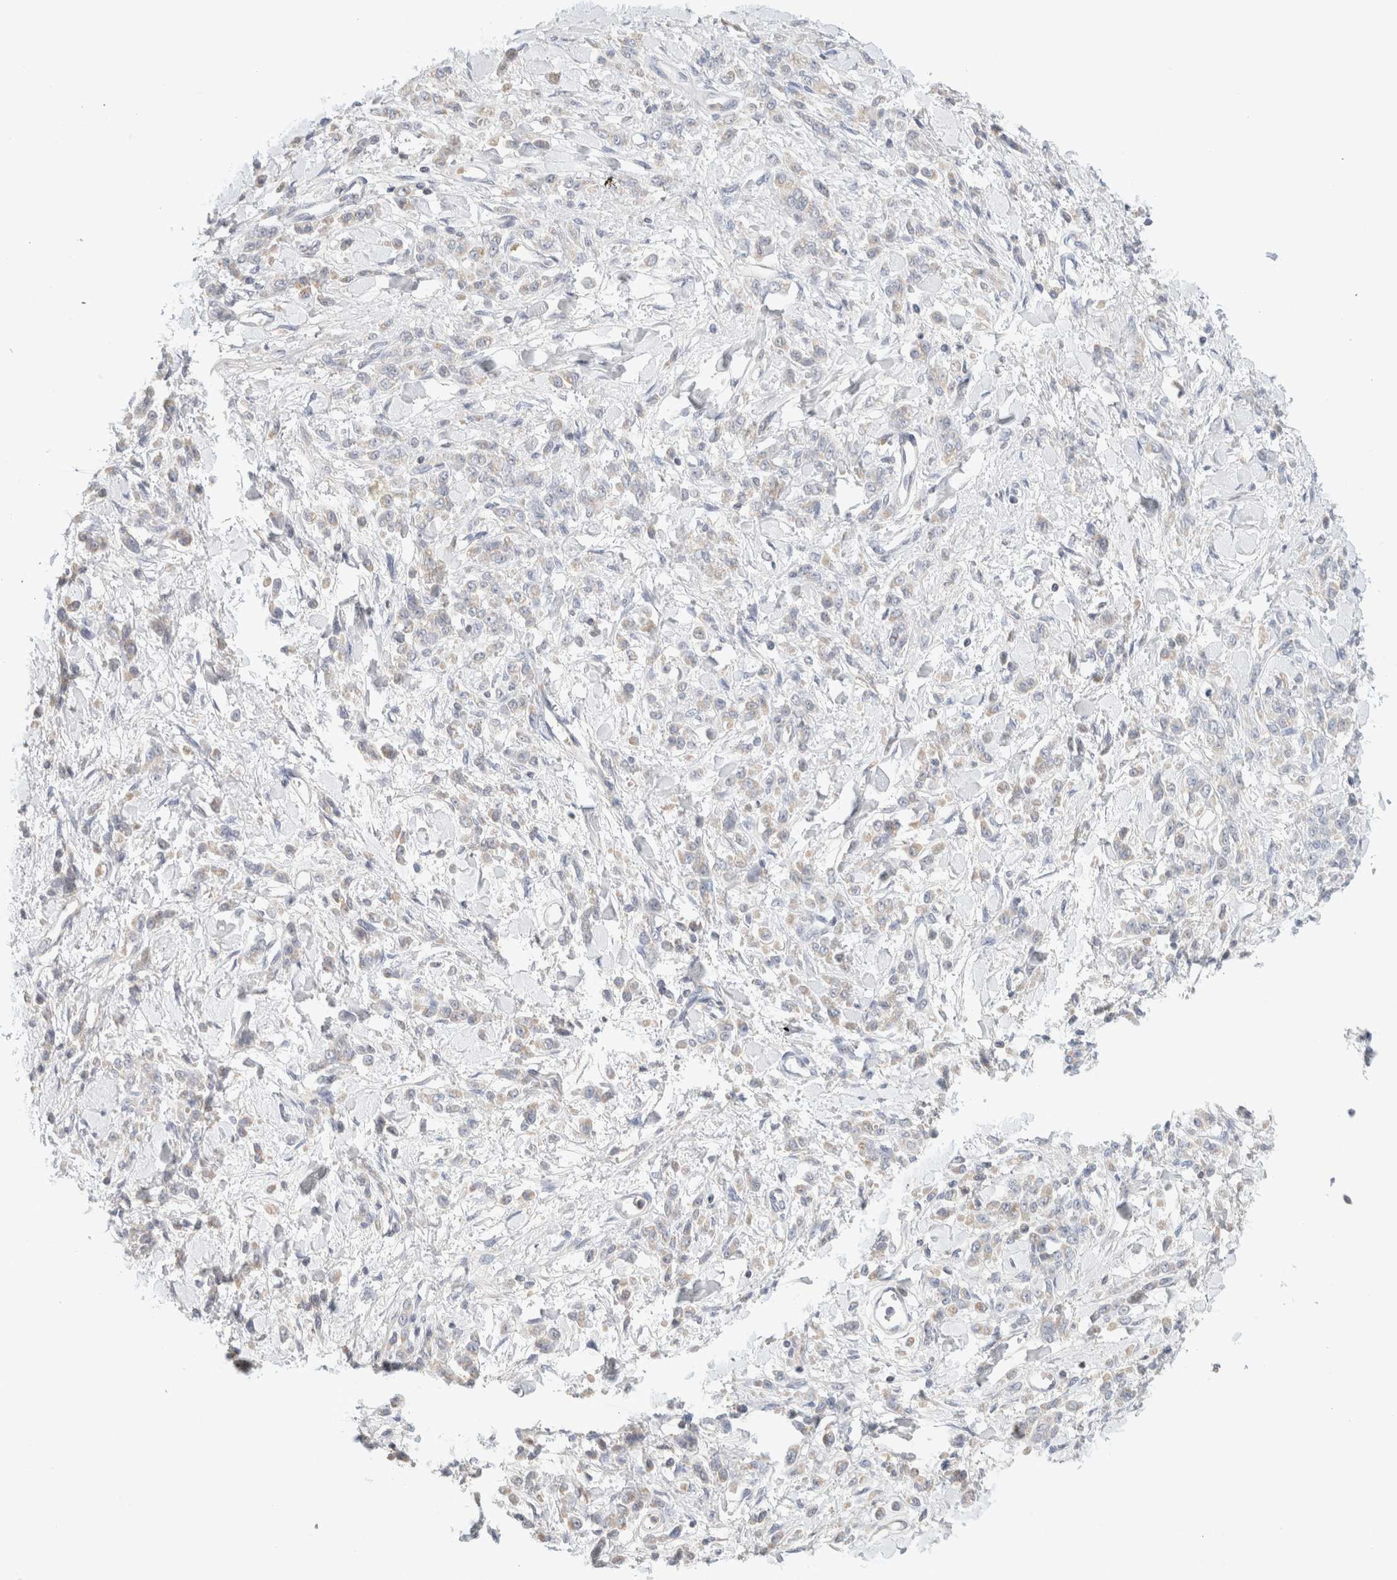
{"staining": {"intensity": "negative", "quantity": "none", "location": "none"}, "tissue": "stomach cancer", "cell_type": "Tumor cells", "image_type": "cancer", "snomed": [{"axis": "morphology", "description": "Normal tissue, NOS"}, {"axis": "morphology", "description": "Adenocarcinoma, NOS"}, {"axis": "topography", "description": "Stomach"}], "caption": "Tumor cells show no significant positivity in stomach adenocarcinoma.", "gene": "MRM3", "patient": {"sex": "male", "age": 82}}